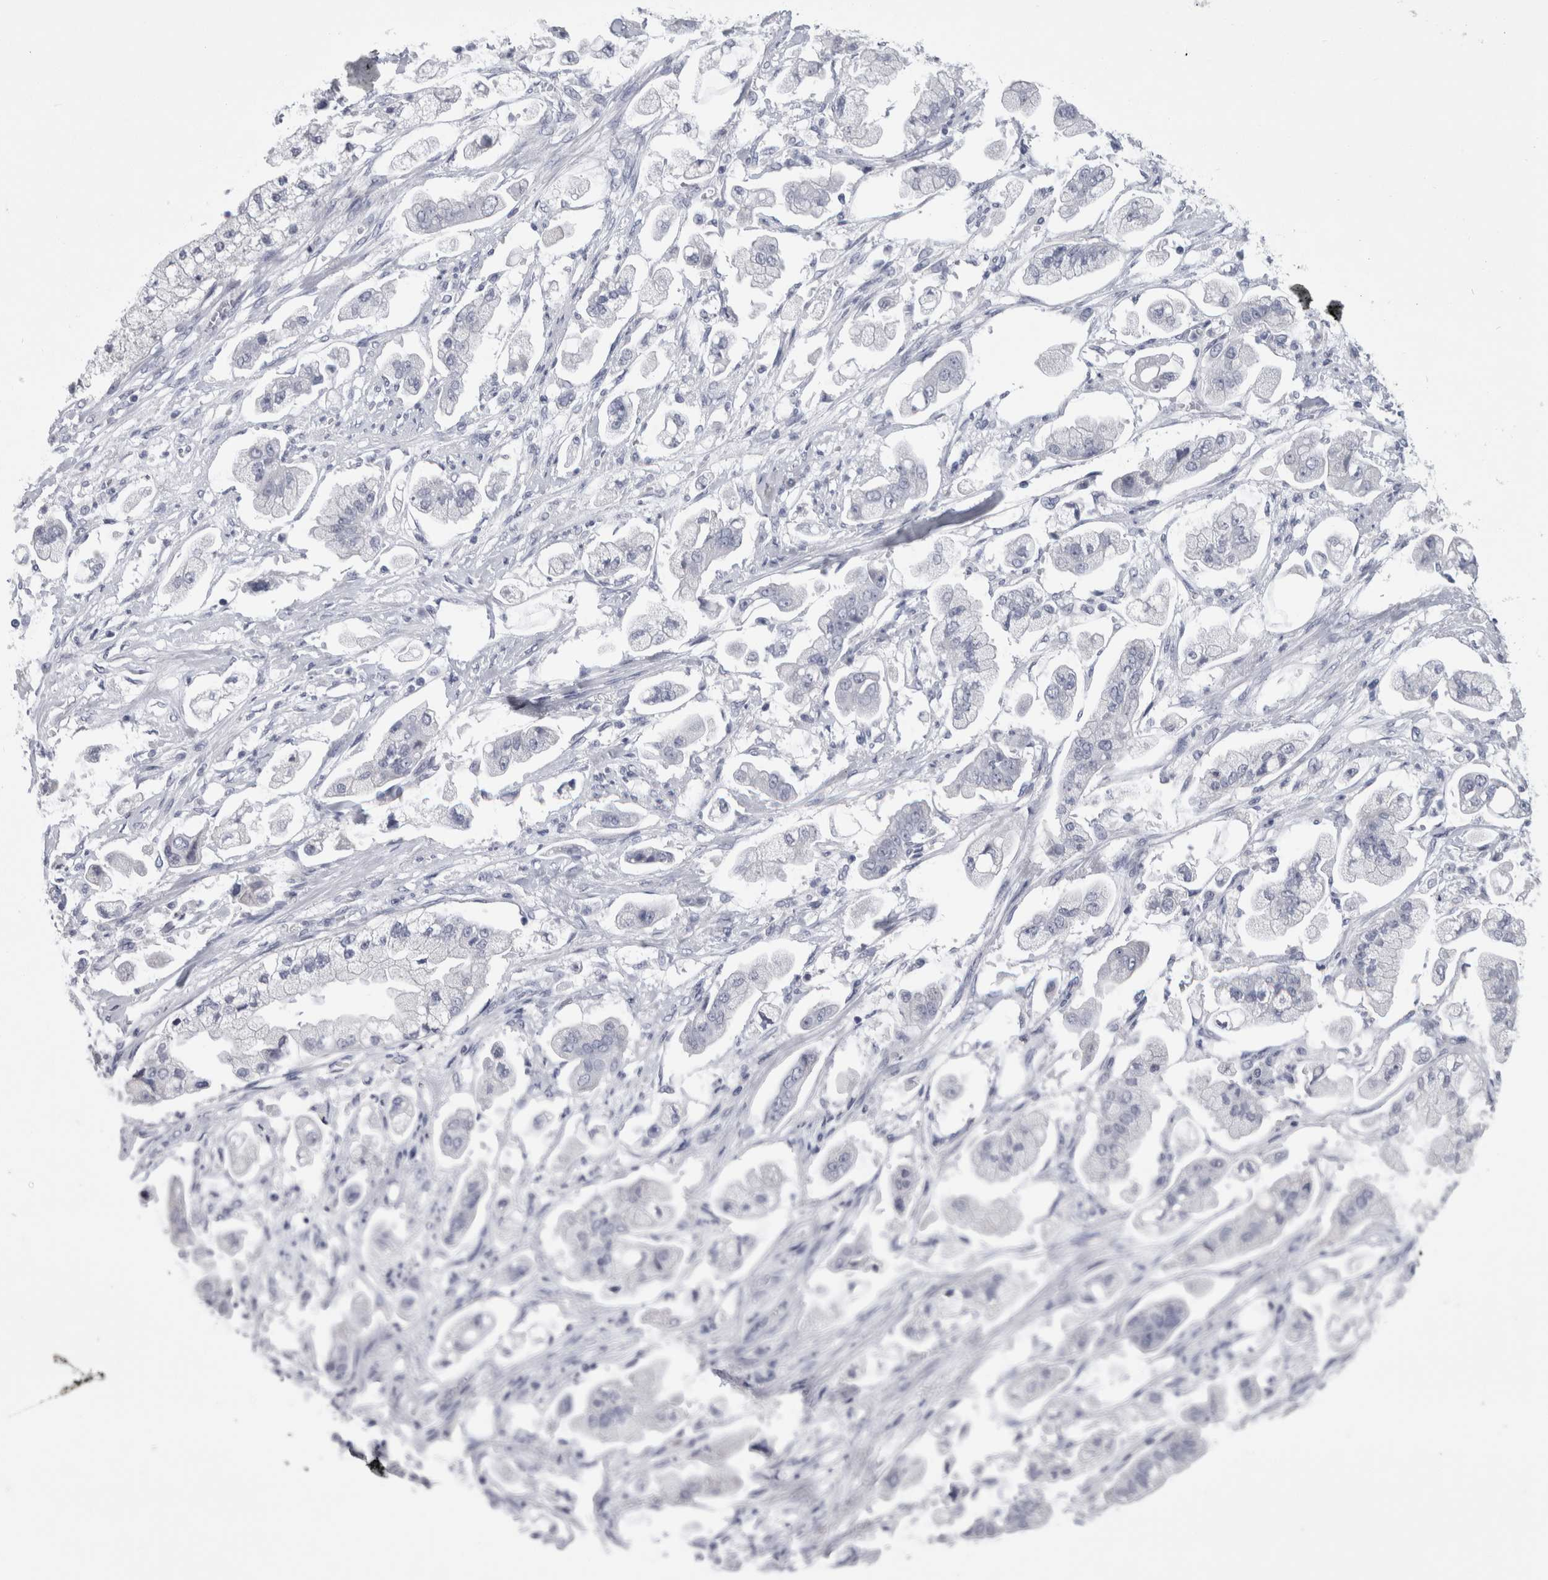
{"staining": {"intensity": "negative", "quantity": "none", "location": "none"}, "tissue": "stomach cancer", "cell_type": "Tumor cells", "image_type": "cancer", "snomed": [{"axis": "morphology", "description": "Adenocarcinoma, NOS"}, {"axis": "topography", "description": "Stomach"}], "caption": "An immunohistochemistry image of adenocarcinoma (stomach) is shown. There is no staining in tumor cells of adenocarcinoma (stomach).", "gene": "PAX5", "patient": {"sex": "male", "age": 62}}